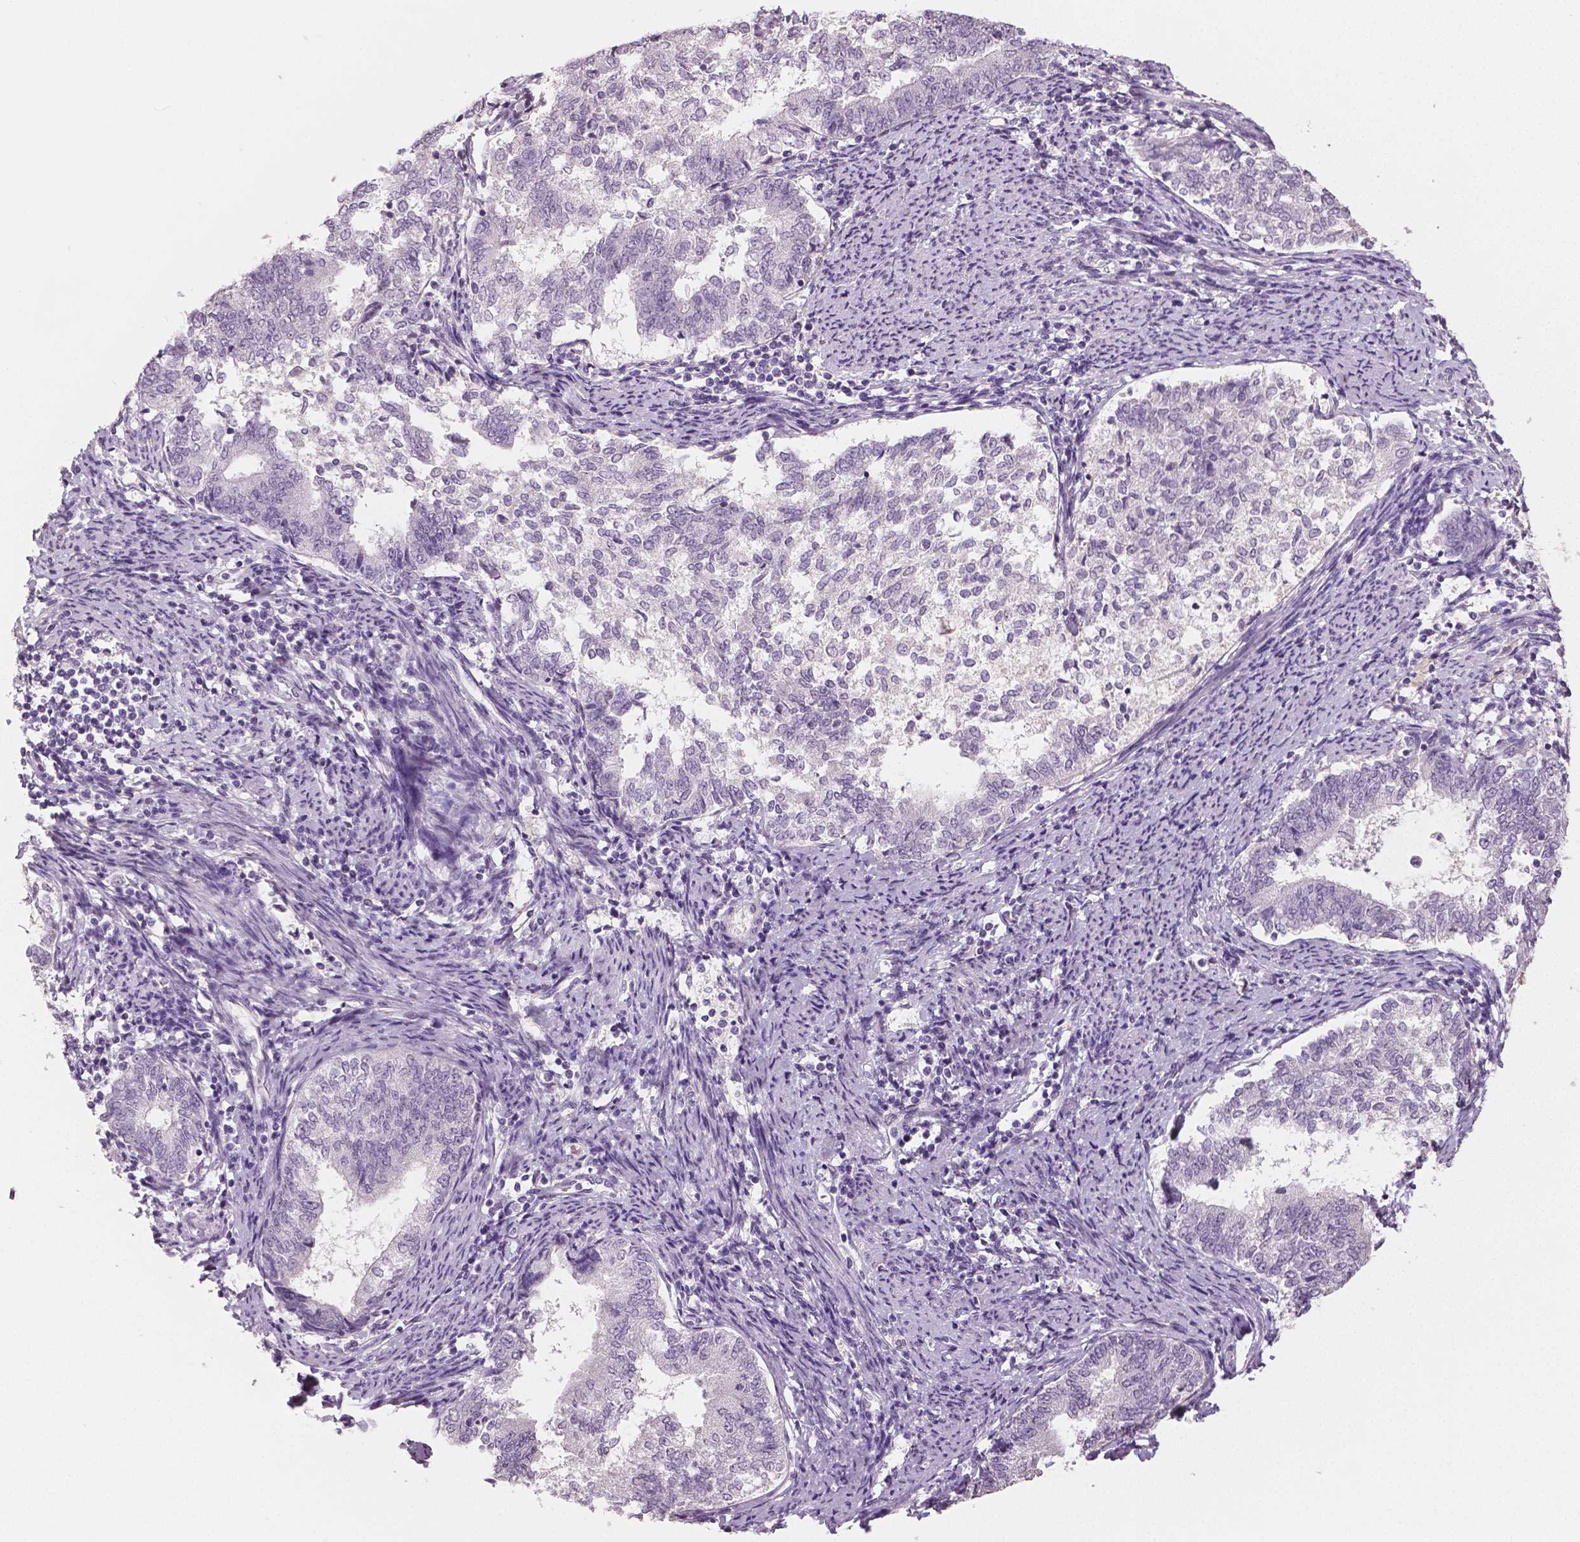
{"staining": {"intensity": "negative", "quantity": "none", "location": "none"}, "tissue": "endometrial cancer", "cell_type": "Tumor cells", "image_type": "cancer", "snomed": [{"axis": "morphology", "description": "Adenocarcinoma, NOS"}, {"axis": "topography", "description": "Endometrium"}], "caption": "A micrograph of endometrial cancer stained for a protein shows no brown staining in tumor cells. (DAB (3,3'-diaminobenzidine) immunohistochemistry, high magnification).", "gene": "NECAB1", "patient": {"sex": "female", "age": 65}}